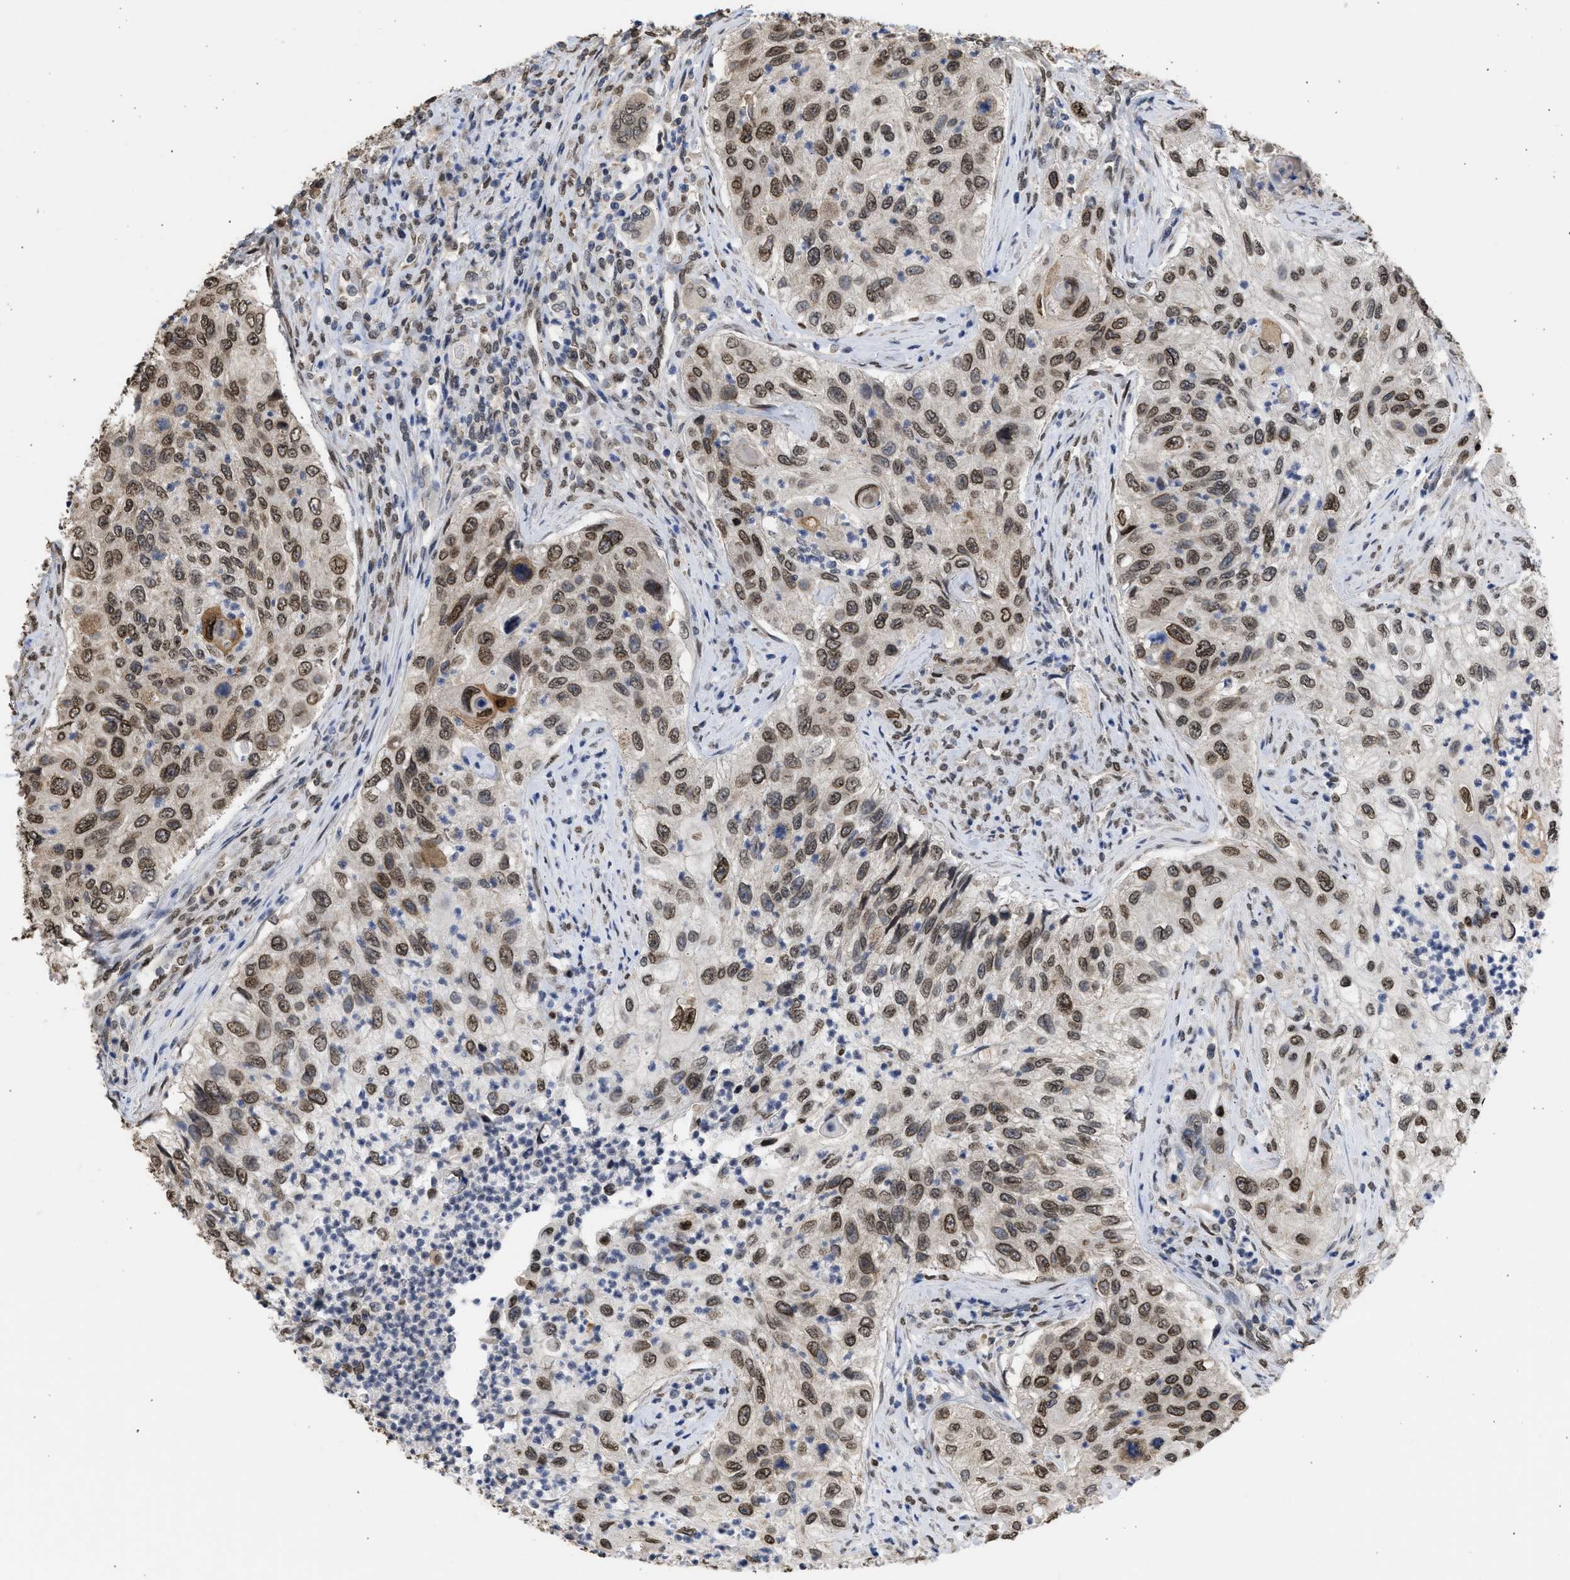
{"staining": {"intensity": "moderate", "quantity": ">75%", "location": "cytoplasmic/membranous,nuclear"}, "tissue": "urothelial cancer", "cell_type": "Tumor cells", "image_type": "cancer", "snomed": [{"axis": "morphology", "description": "Urothelial carcinoma, High grade"}, {"axis": "topography", "description": "Urinary bladder"}], "caption": "Brown immunohistochemical staining in urothelial carcinoma (high-grade) displays moderate cytoplasmic/membranous and nuclear positivity in about >75% of tumor cells.", "gene": "NUP35", "patient": {"sex": "female", "age": 60}}